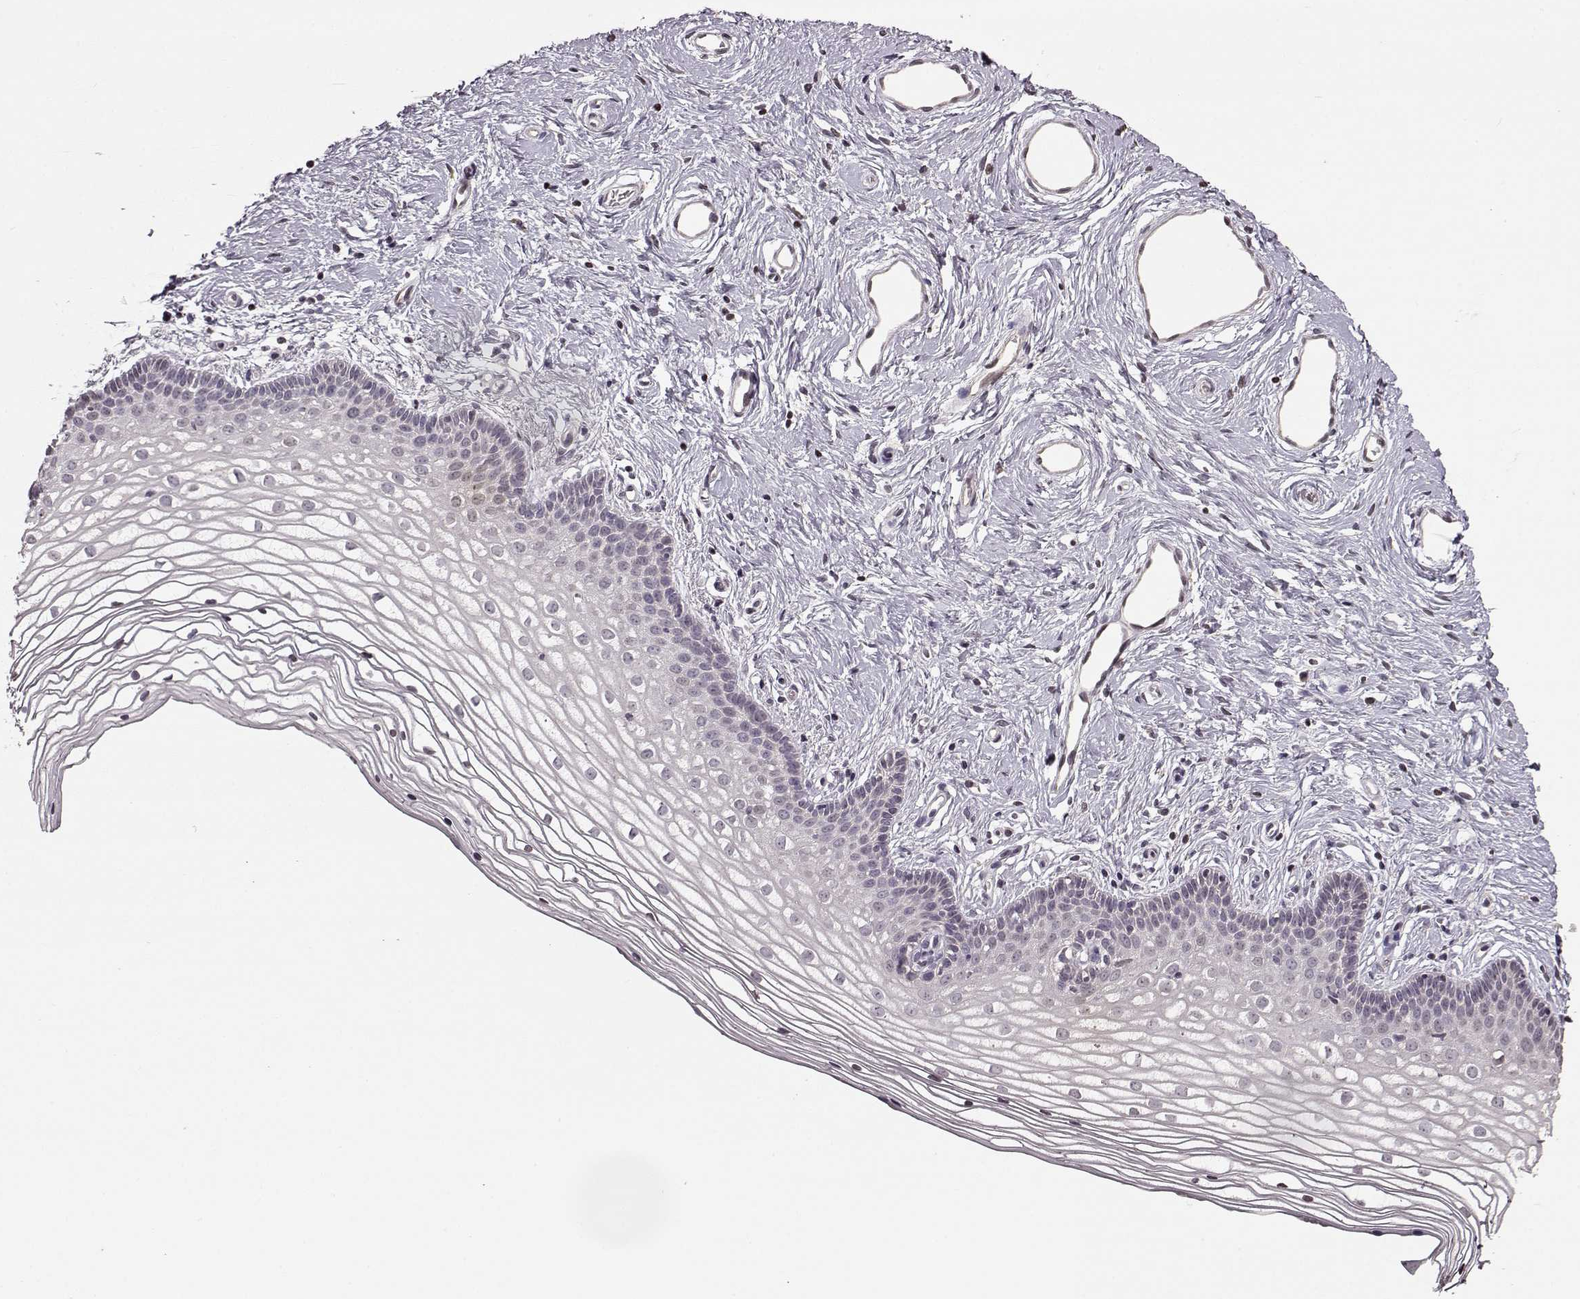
{"staining": {"intensity": "negative", "quantity": "none", "location": "none"}, "tissue": "vagina", "cell_type": "Squamous epithelial cells", "image_type": "normal", "snomed": [{"axis": "morphology", "description": "Normal tissue, NOS"}, {"axis": "topography", "description": "Vagina"}], "caption": "An IHC photomicrograph of unremarkable vagina is shown. There is no staining in squamous epithelial cells of vagina. The staining was performed using DAB (3,3'-diaminobenzidine) to visualize the protein expression in brown, while the nuclei were stained in blue with hematoxylin (Magnification: 20x).", "gene": "FSHB", "patient": {"sex": "female", "age": 36}}